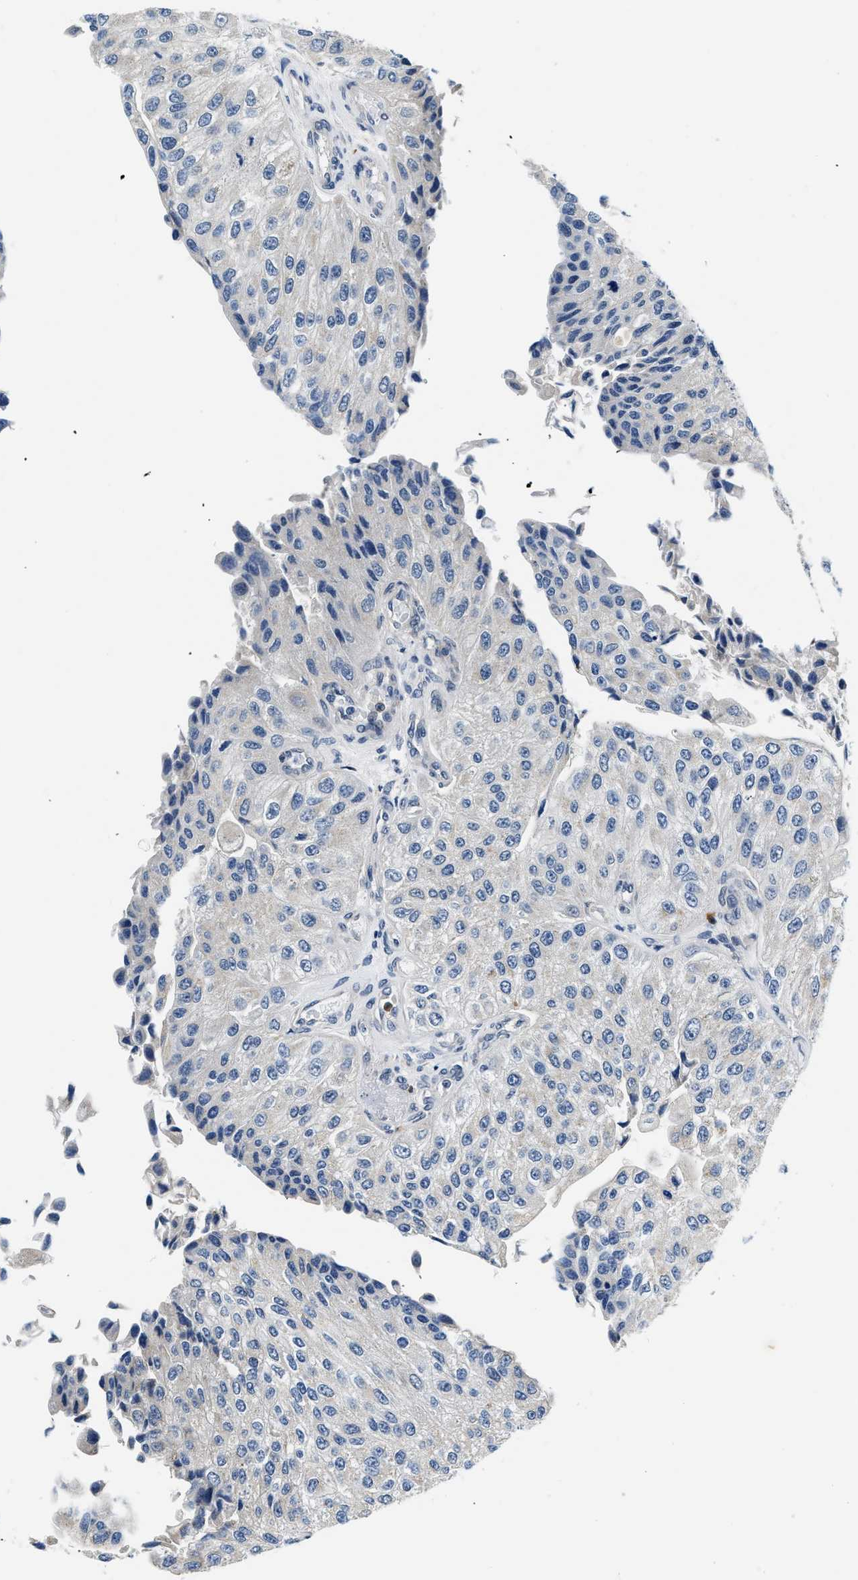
{"staining": {"intensity": "negative", "quantity": "none", "location": "none"}, "tissue": "urothelial cancer", "cell_type": "Tumor cells", "image_type": "cancer", "snomed": [{"axis": "morphology", "description": "Urothelial carcinoma, High grade"}, {"axis": "topography", "description": "Kidney"}, {"axis": "topography", "description": "Urinary bladder"}], "caption": "Tumor cells are negative for brown protein staining in urothelial cancer.", "gene": "SMAD4", "patient": {"sex": "male", "age": 77}}